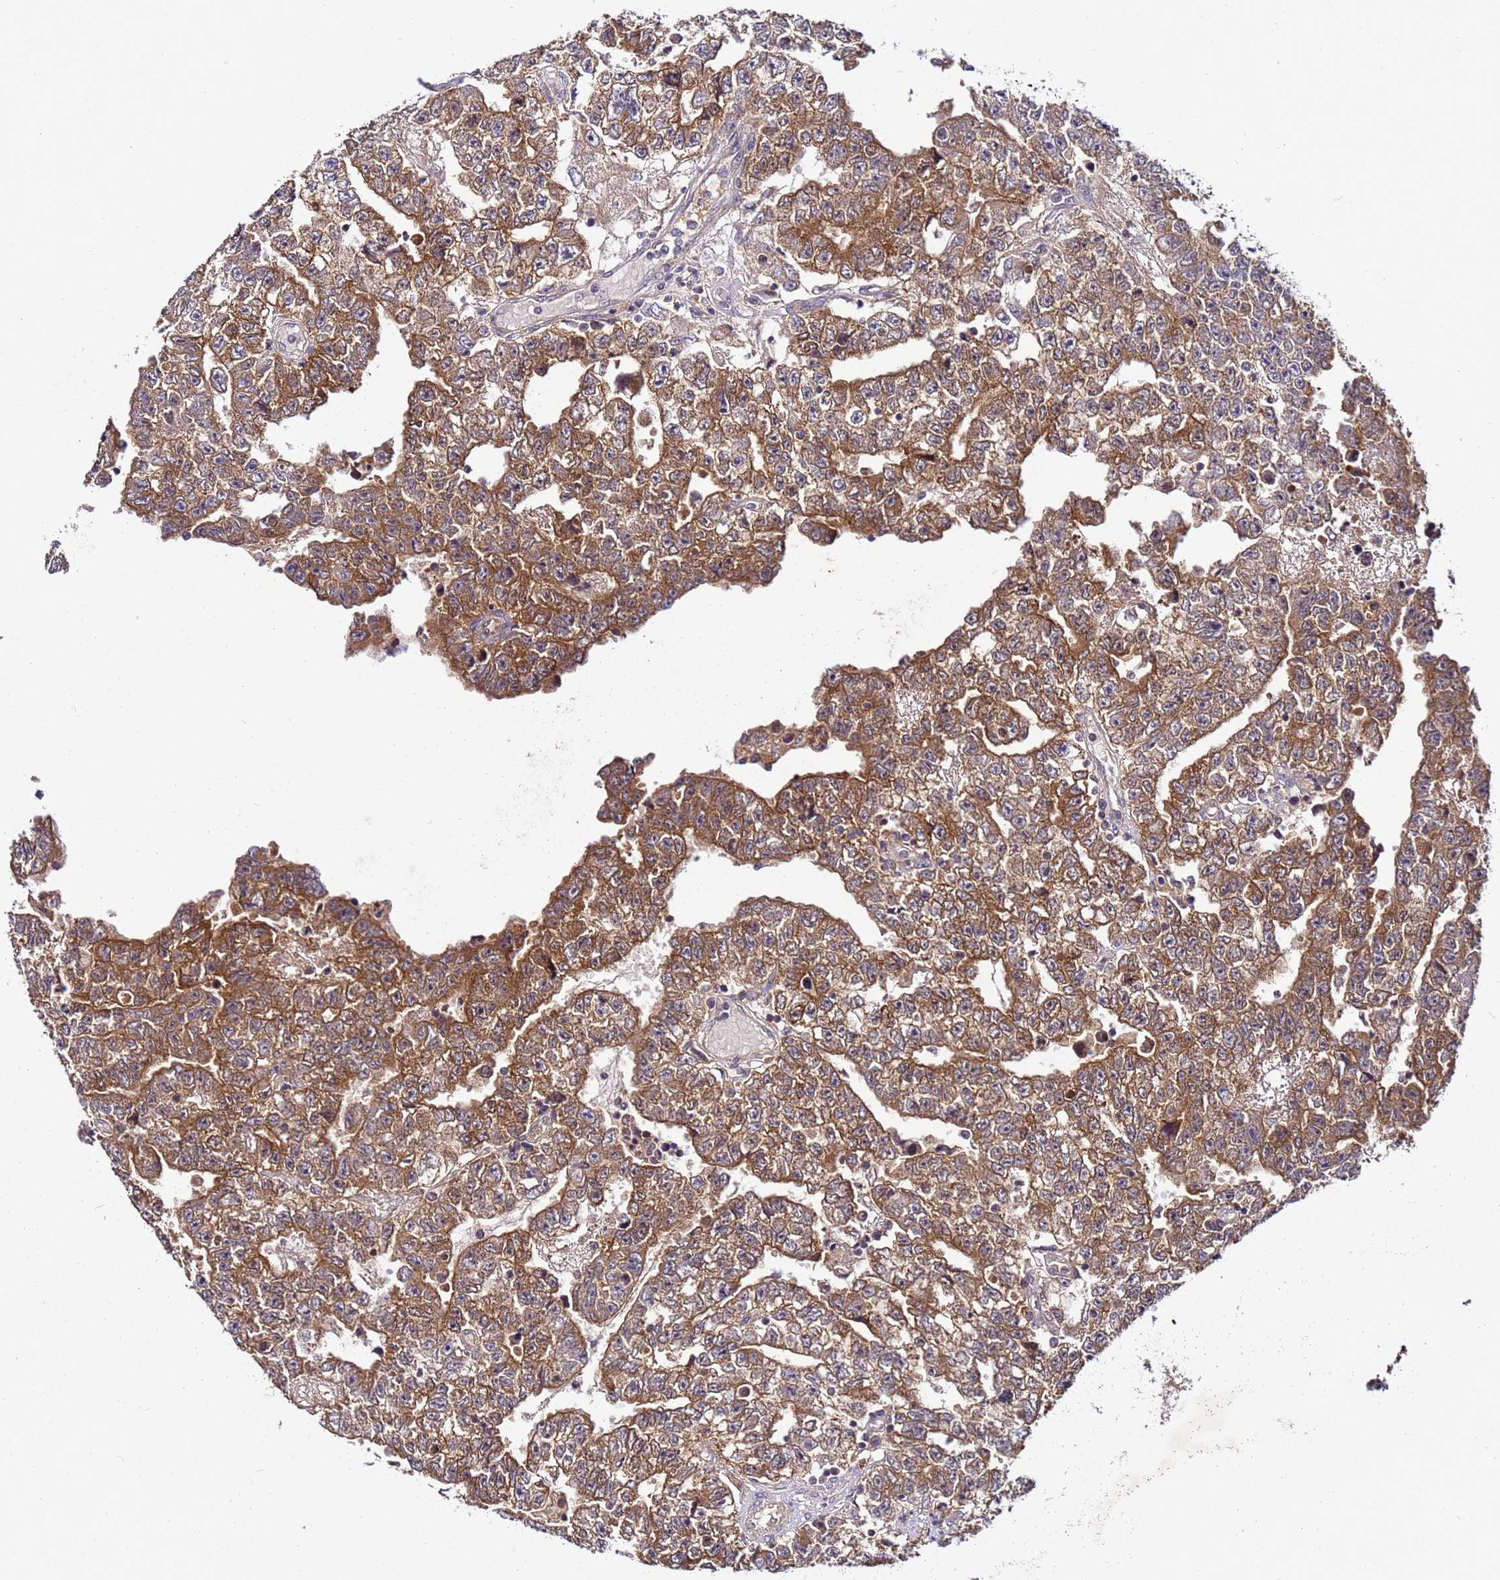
{"staining": {"intensity": "moderate", "quantity": ">75%", "location": "cytoplasmic/membranous"}, "tissue": "testis cancer", "cell_type": "Tumor cells", "image_type": "cancer", "snomed": [{"axis": "morphology", "description": "Carcinoma, Embryonal, NOS"}, {"axis": "topography", "description": "Testis"}], "caption": "A high-resolution photomicrograph shows immunohistochemistry staining of embryonal carcinoma (testis), which shows moderate cytoplasmic/membranous positivity in approximately >75% of tumor cells. The staining is performed using DAB brown chromogen to label protein expression. The nuclei are counter-stained blue using hematoxylin.", "gene": "GSPT2", "patient": {"sex": "male", "age": 25}}